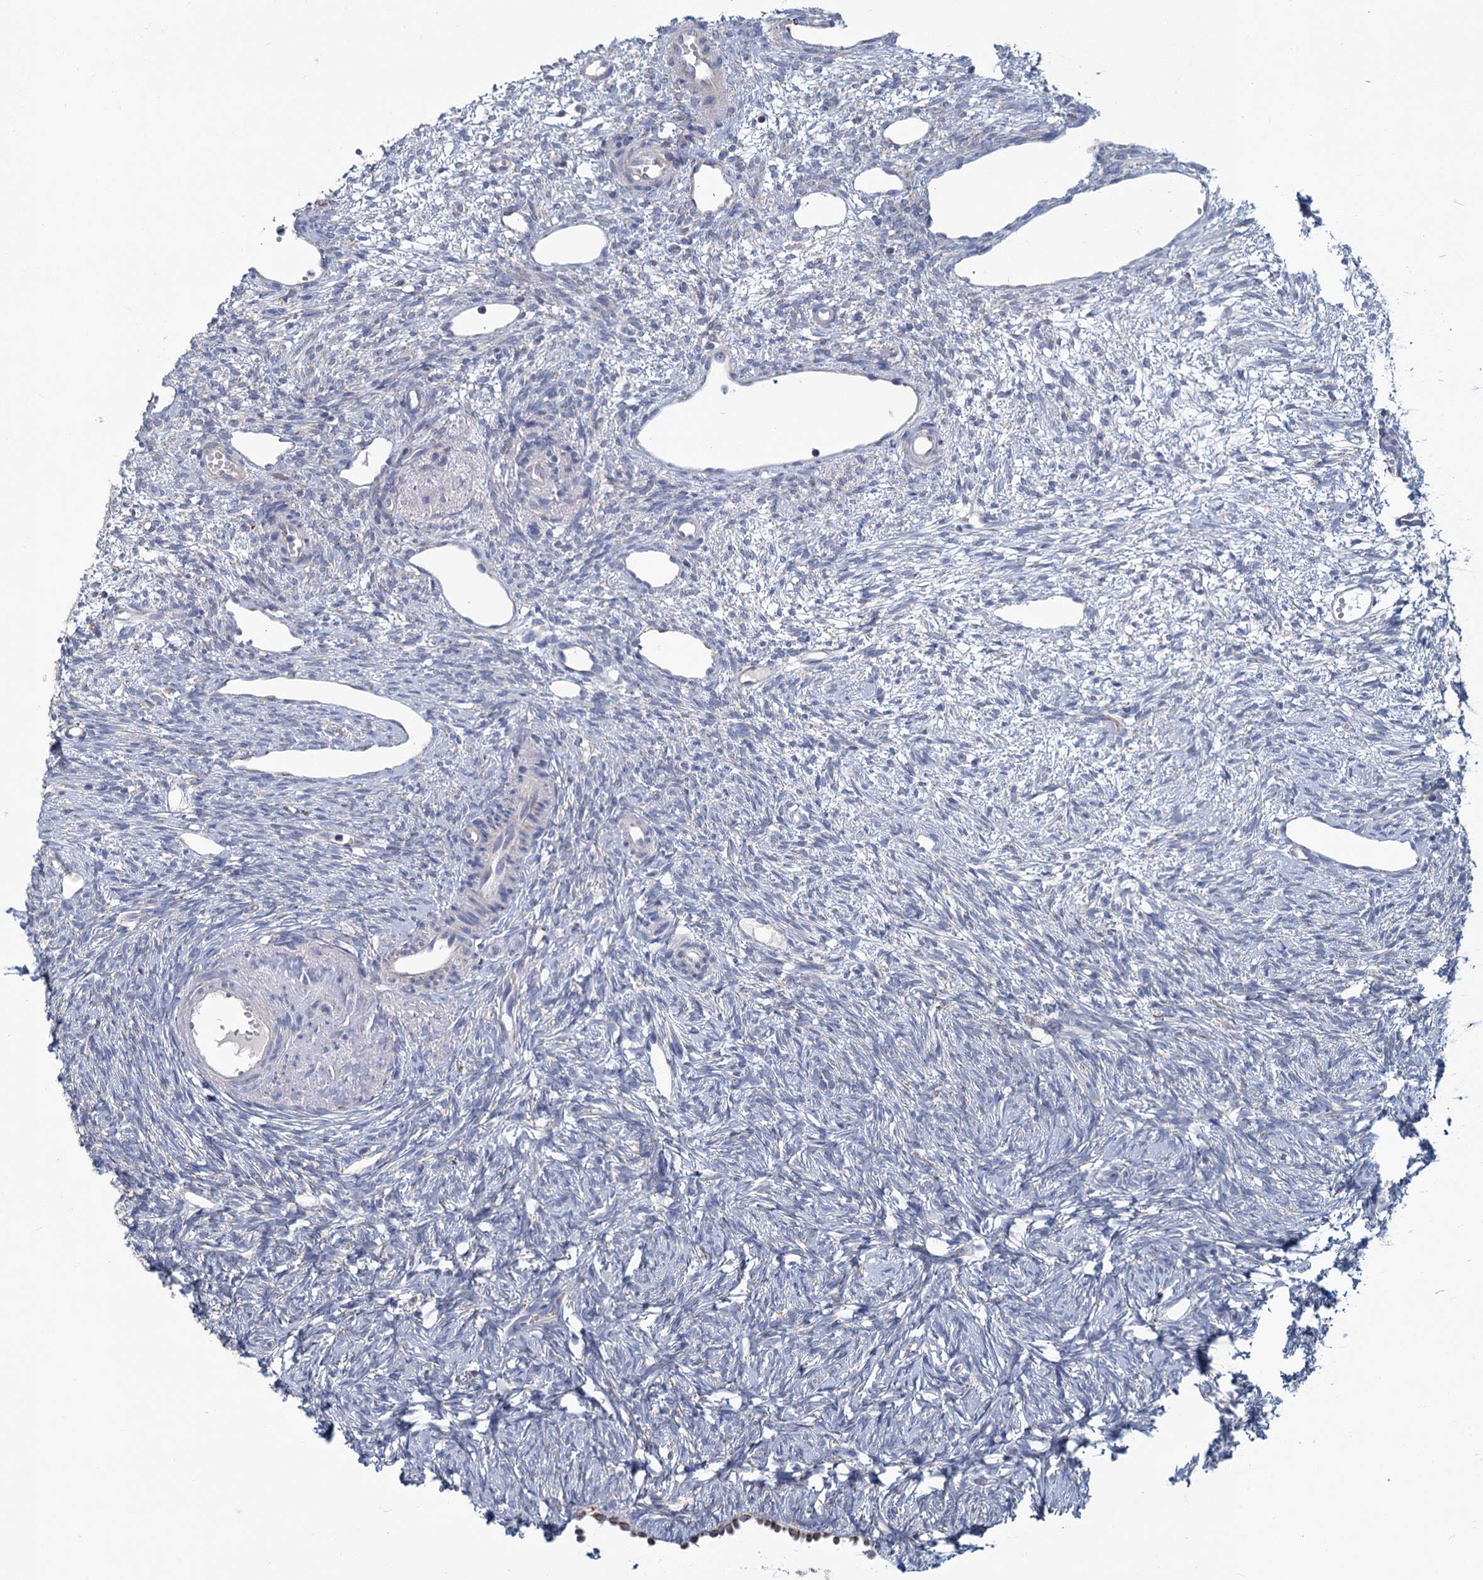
{"staining": {"intensity": "negative", "quantity": "none", "location": "none"}, "tissue": "ovary", "cell_type": "Ovarian stroma cells", "image_type": "normal", "snomed": [{"axis": "morphology", "description": "Normal tissue, NOS"}, {"axis": "topography", "description": "Ovary"}], "caption": "Immunohistochemistry of unremarkable ovary demonstrates no staining in ovarian stroma cells.", "gene": "NDUFC2", "patient": {"sex": "female", "age": 51}}